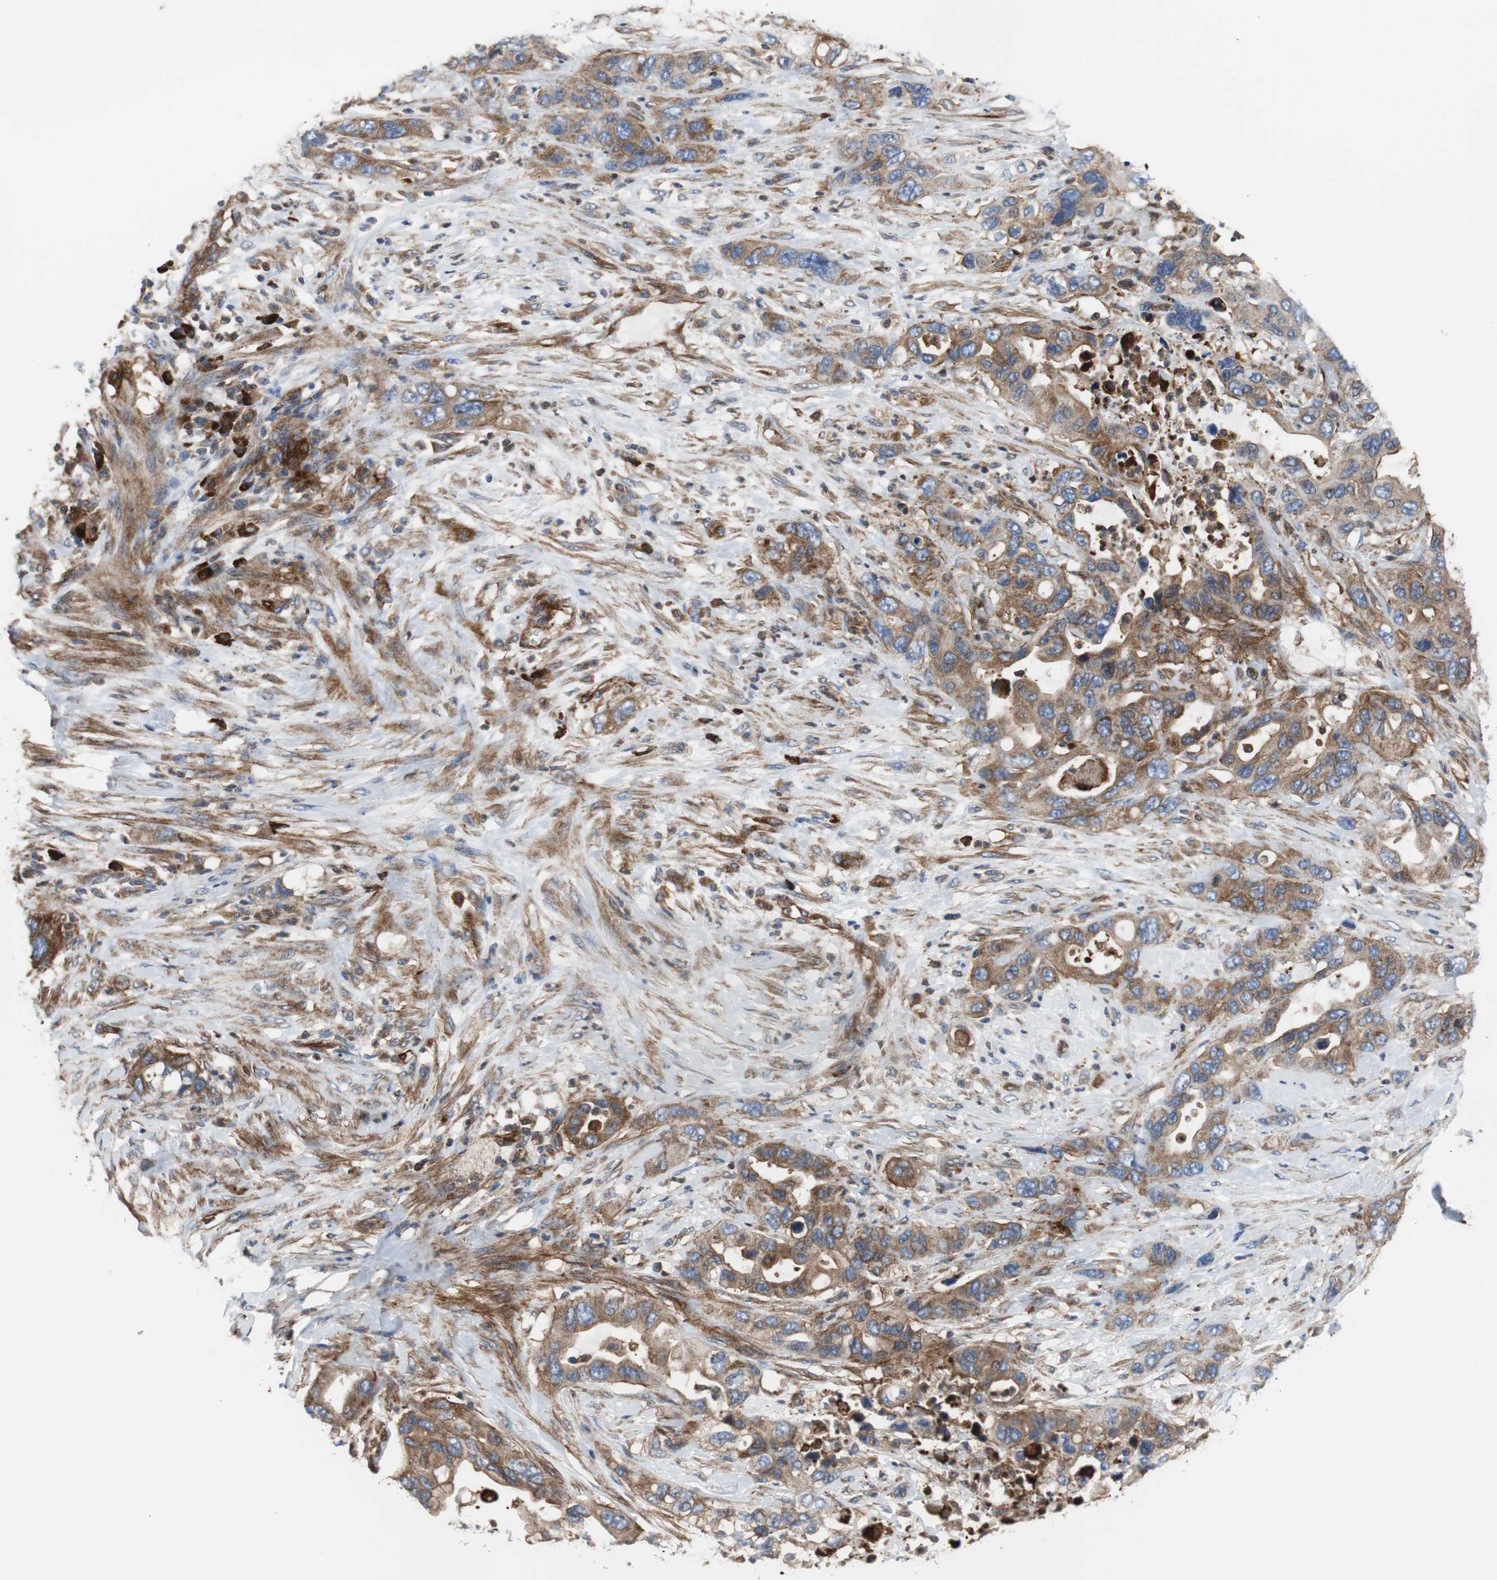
{"staining": {"intensity": "weak", "quantity": ">75%", "location": "cytoplasmic/membranous"}, "tissue": "pancreatic cancer", "cell_type": "Tumor cells", "image_type": "cancer", "snomed": [{"axis": "morphology", "description": "Adenocarcinoma, NOS"}, {"axis": "topography", "description": "Pancreas"}], "caption": "Protein analysis of pancreatic adenocarcinoma tissue shows weak cytoplasmic/membranous expression in about >75% of tumor cells. The staining is performed using DAB (3,3'-diaminobenzidine) brown chromogen to label protein expression. The nuclei are counter-stained blue using hematoxylin.", "gene": "PLCG2", "patient": {"sex": "female", "age": 71}}